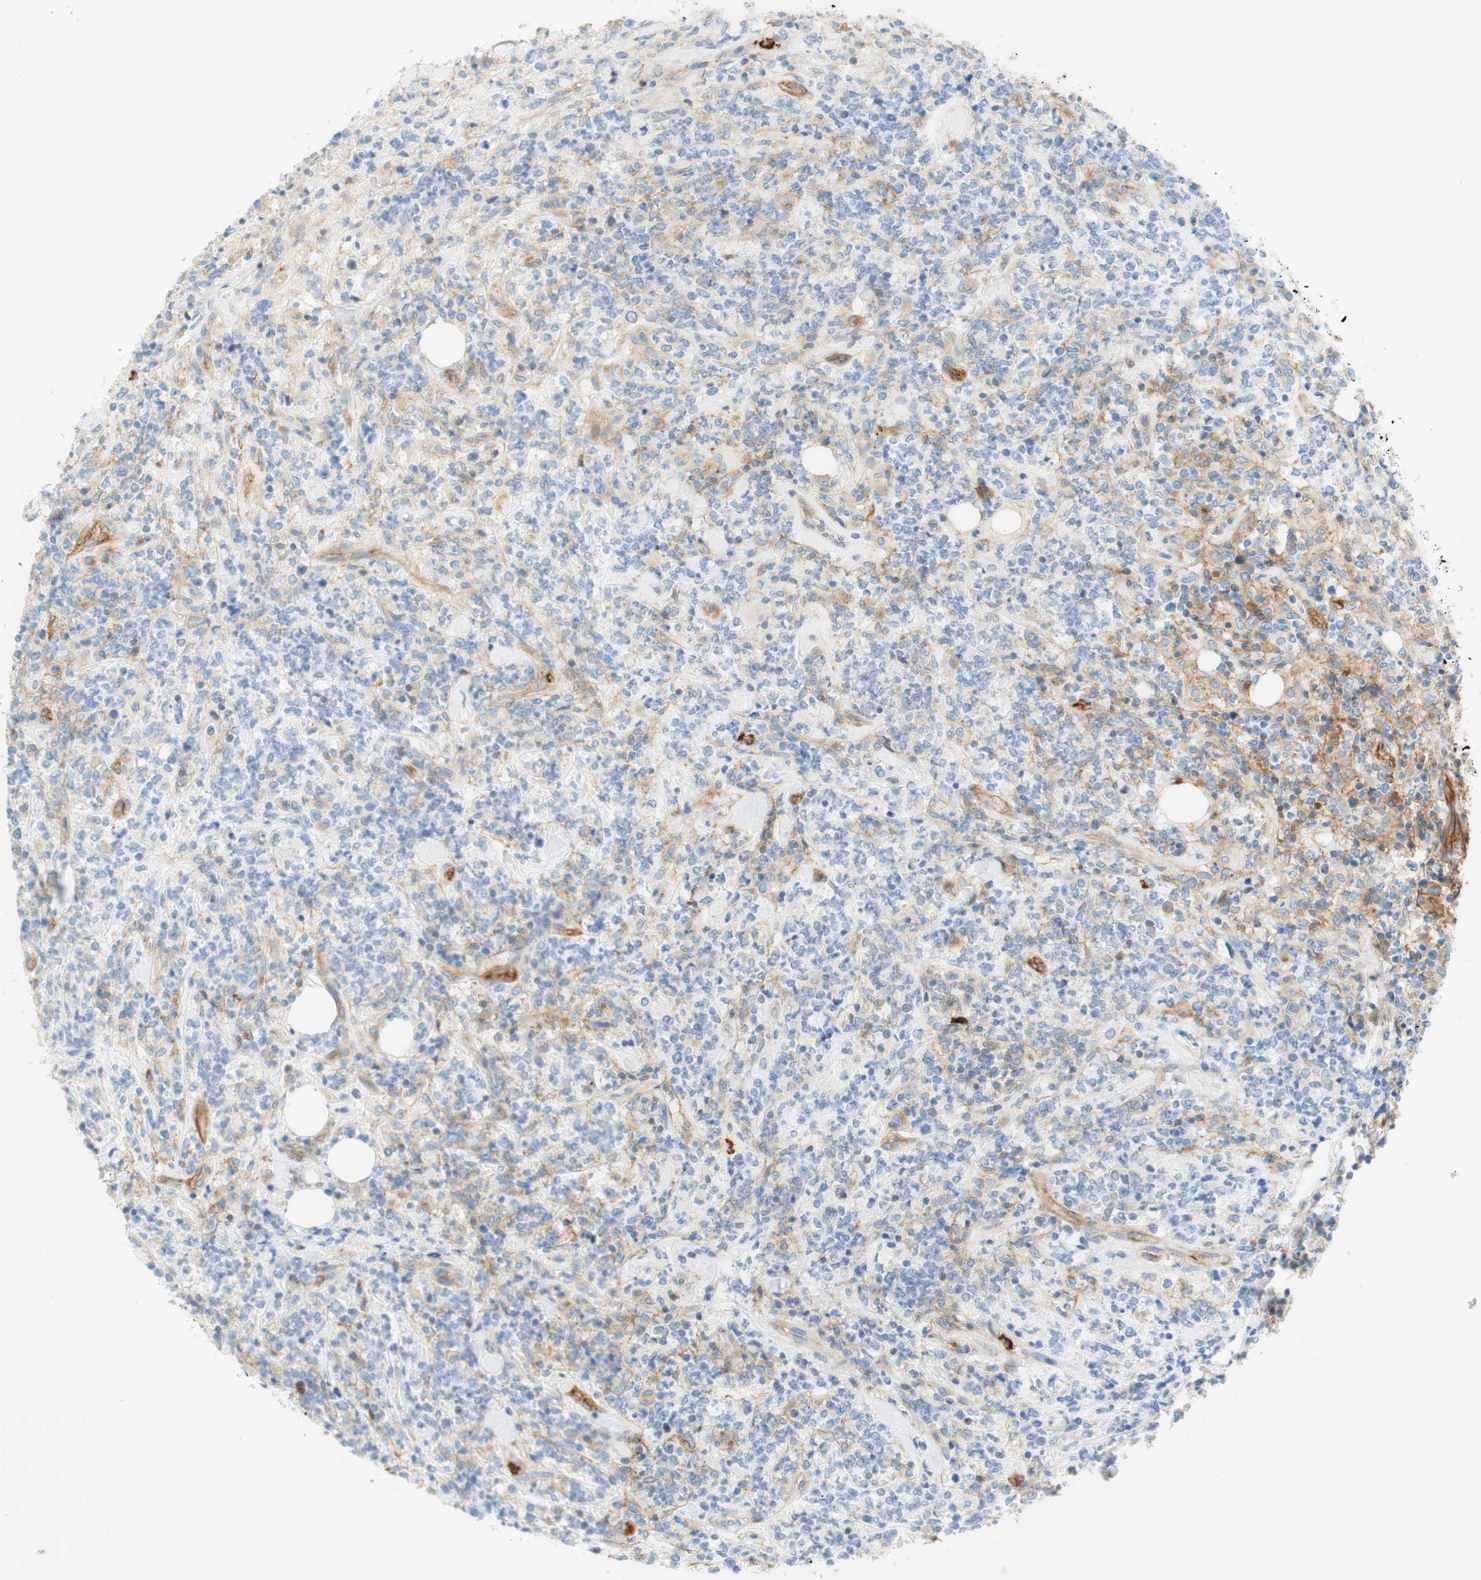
{"staining": {"intensity": "weak", "quantity": "<25%", "location": "cytoplasmic/membranous"}, "tissue": "lymphoma", "cell_type": "Tumor cells", "image_type": "cancer", "snomed": [{"axis": "morphology", "description": "Malignant lymphoma, non-Hodgkin's type, High grade"}, {"axis": "topography", "description": "Soft tissue"}], "caption": "Lymphoma was stained to show a protein in brown. There is no significant staining in tumor cells.", "gene": "STOM", "patient": {"sex": "male", "age": 18}}